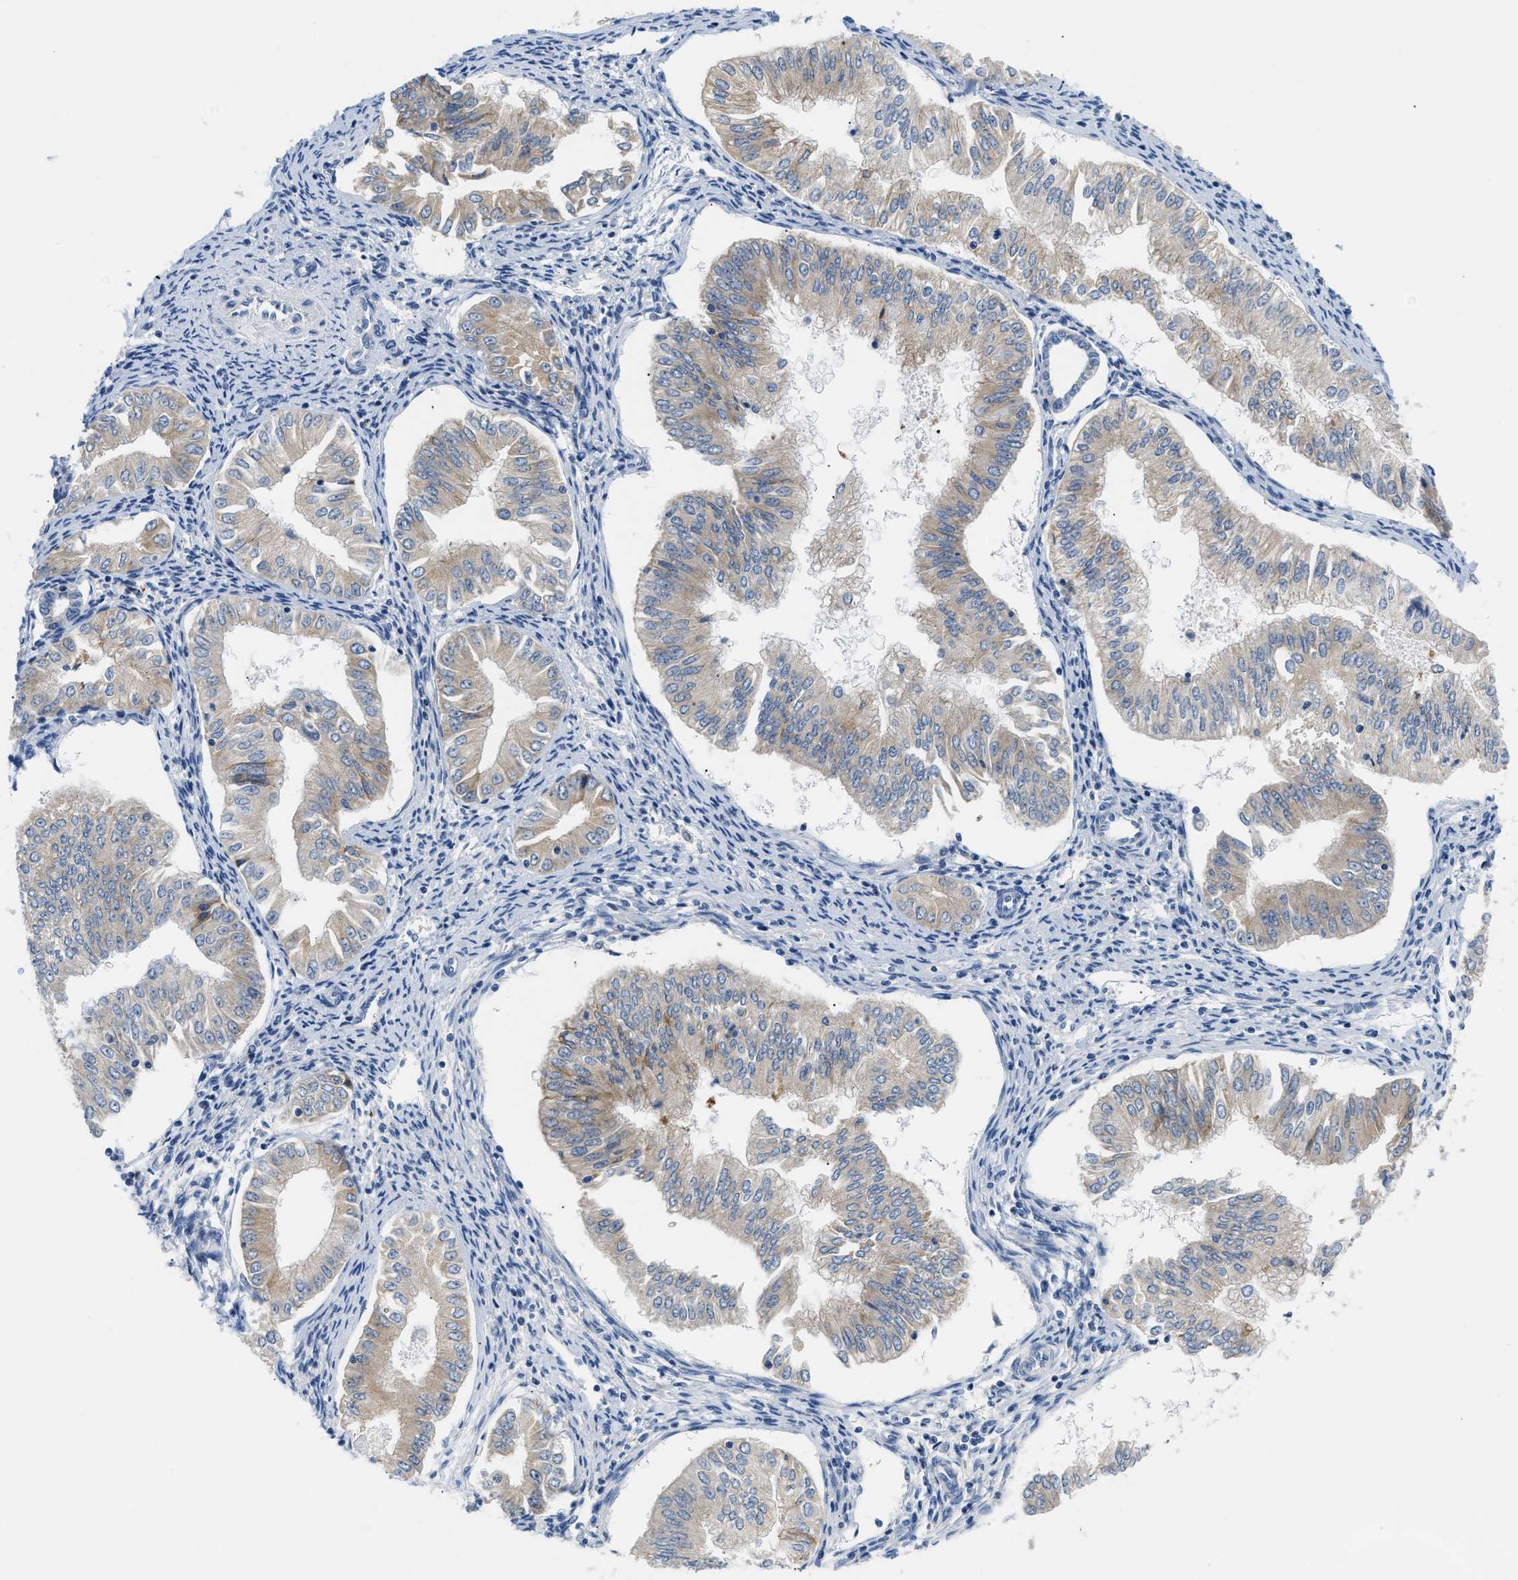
{"staining": {"intensity": "weak", "quantity": "<25%", "location": "cytoplasmic/membranous"}, "tissue": "endometrial cancer", "cell_type": "Tumor cells", "image_type": "cancer", "snomed": [{"axis": "morphology", "description": "Normal tissue, NOS"}, {"axis": "morphology", "description": "Adenocarcinoma, NOS"}, {"axis": "topography", "description": "Endometrium"}], "caption": "This is an immunohistochemistry histopathology image of endometrial adenocarcinoma. There is no staining in tumor cells.", "gene": "HDHD3", "patient": {"sex": "female", "age": 53}}